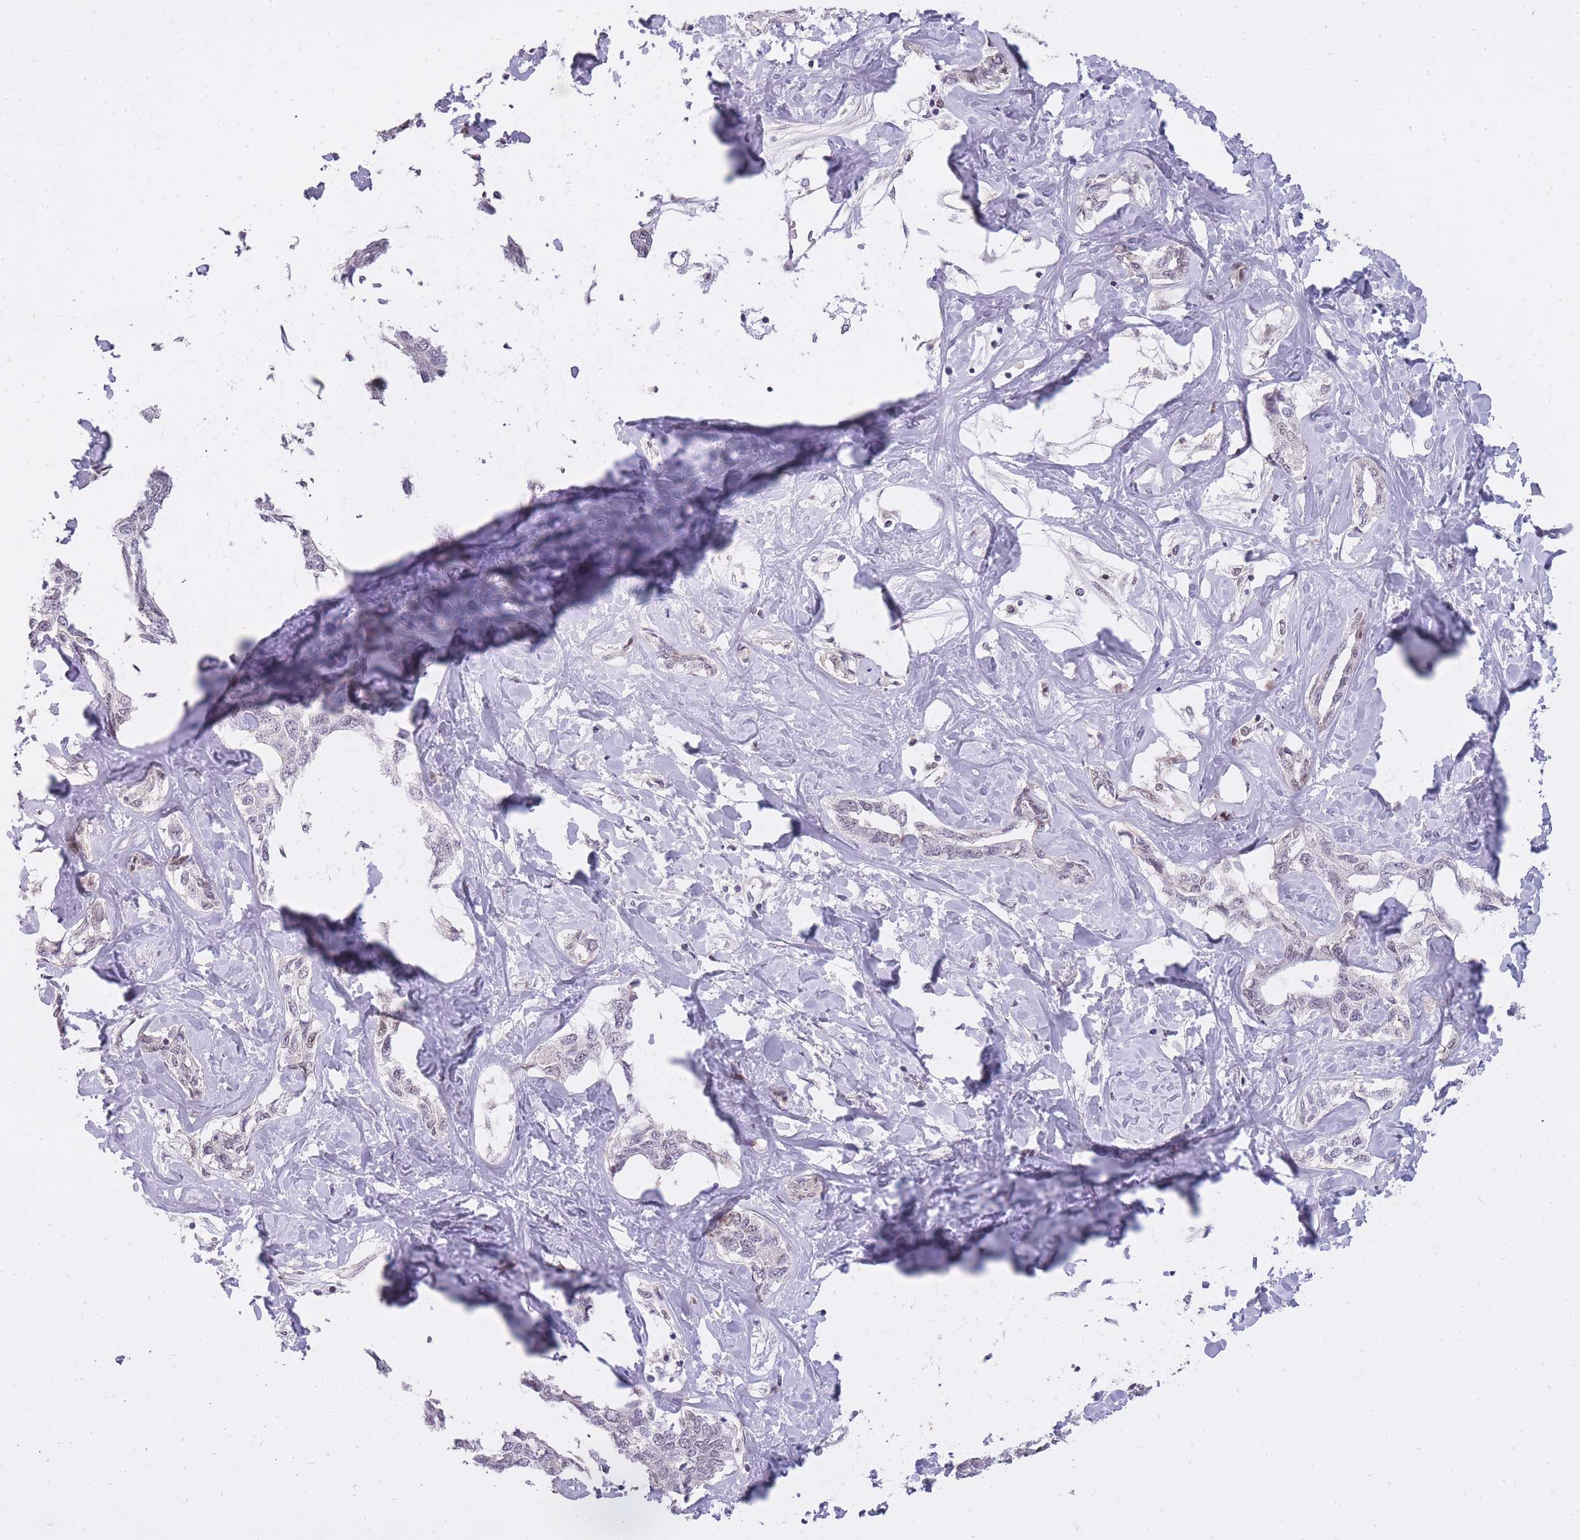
{"staining": {"intensity": "weak", "quantity": "25%-75%", "location": "nuclear"}, "tissue": "liver cancer", "cell_type": "Tumor cells", "image_type": "cancer", "snomed": [{"axis": "morphology", "description": "Cholangiocarcinoma"}, {"axis": "topography", "description": "Liver"}], "caption": "Brown immunohistochemical staining in liver cancer (cholangiocarcinoma) shows weak nuclear expression in about 25%-75% of tumor cells.", "gene": "TIGD1", "patient": {"sex": "male", "age": 59}}